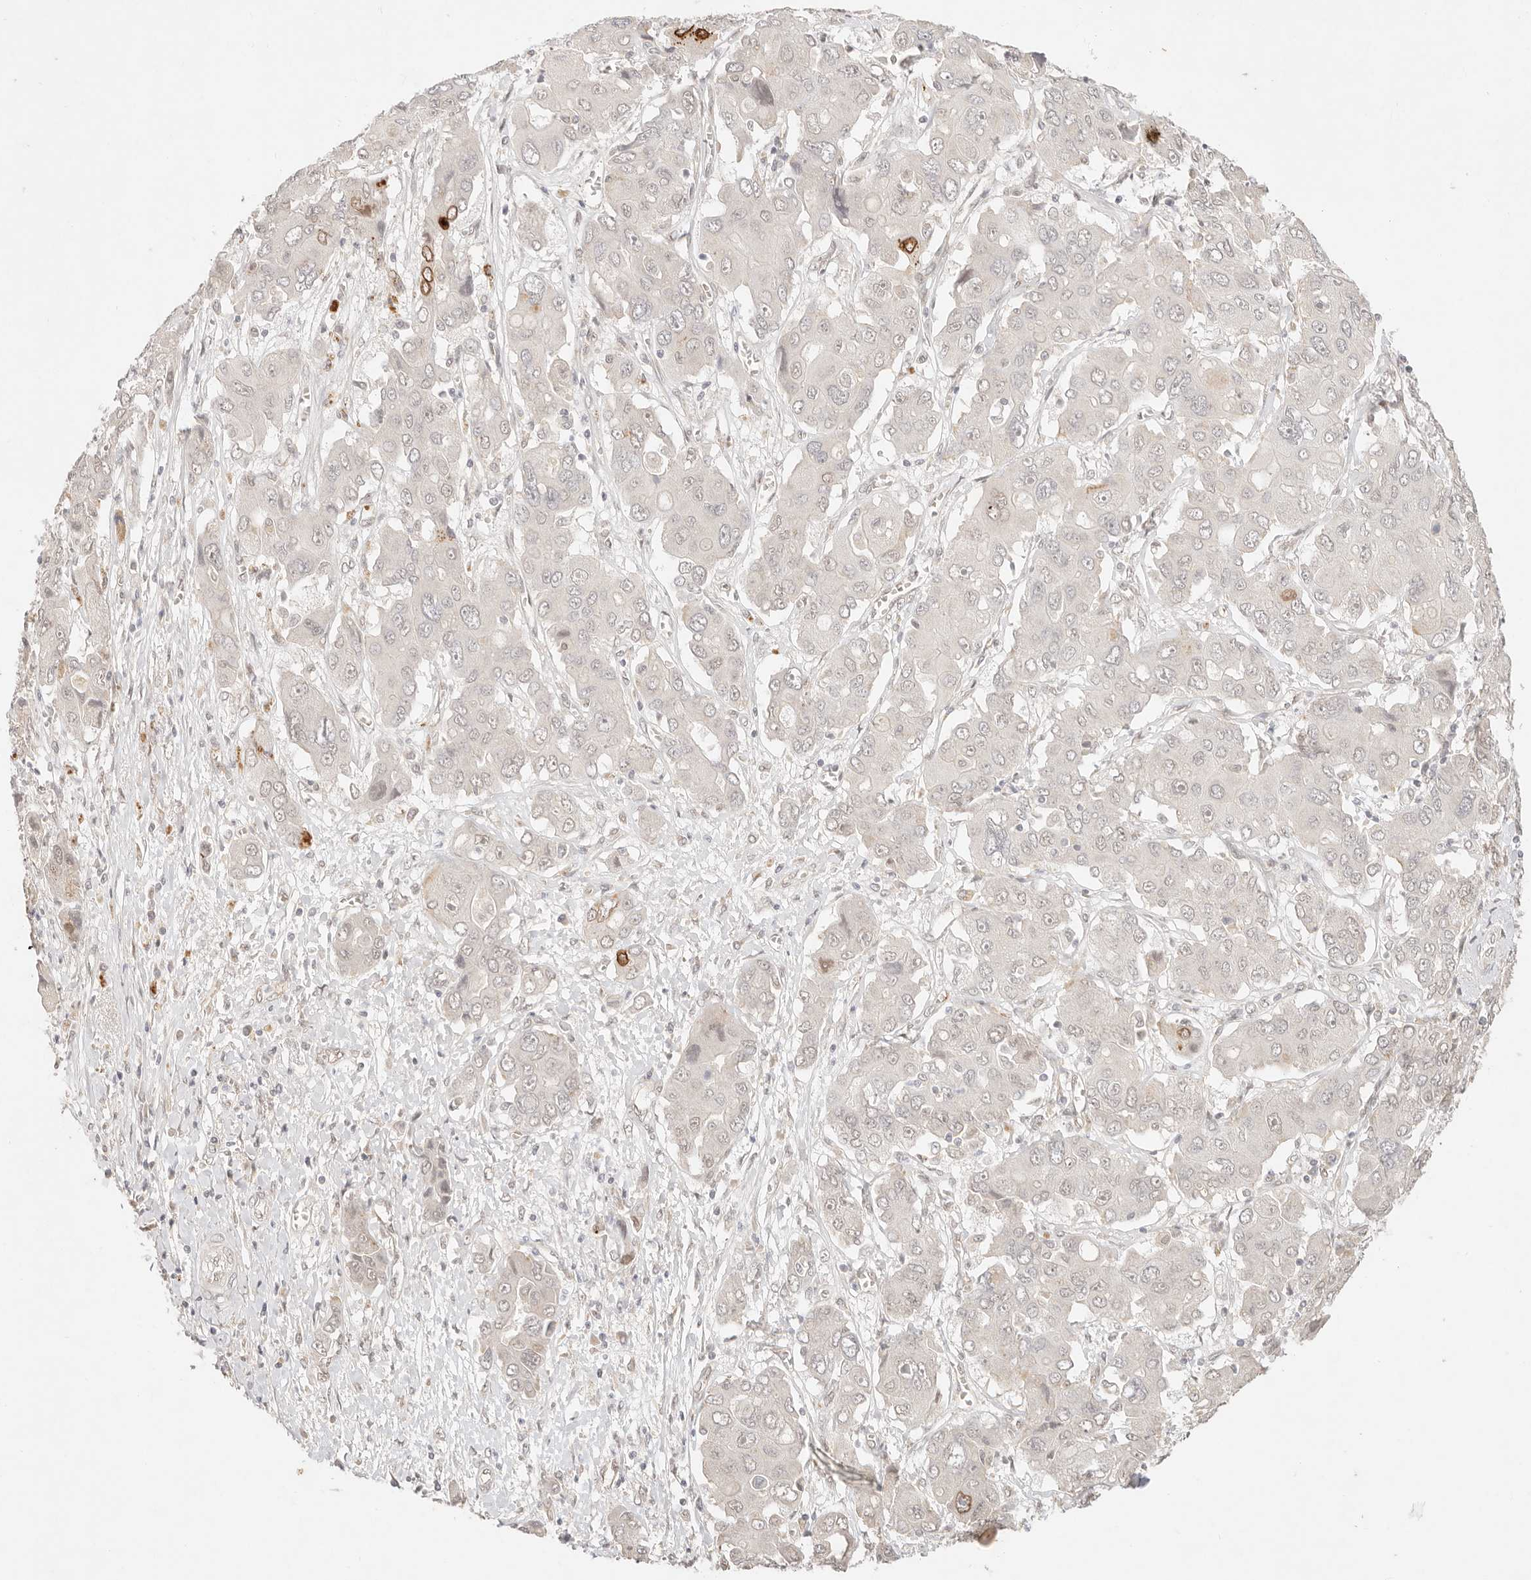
{"staining": {"intensity": "moderate", "quantity": "<25%", "location": "cytoplasmic/membranous,nuclear"}, "tissue": "liver cancer", "cell_type": "Tumor cells", "image_type": "cancer", "snomed": [{"axis": "morphology", "description": "Cholangiocarcinoma"}, {"axis": "topography", "description": "Liver"}], "caption": "Liver cholangiocarcinoma tissue displays moderate cytoplasmic/membranous and nuclear staining in approximately <25% of tumor cells", "gene": "GPR156", "patient": {"sex": "male", "age": 67}}